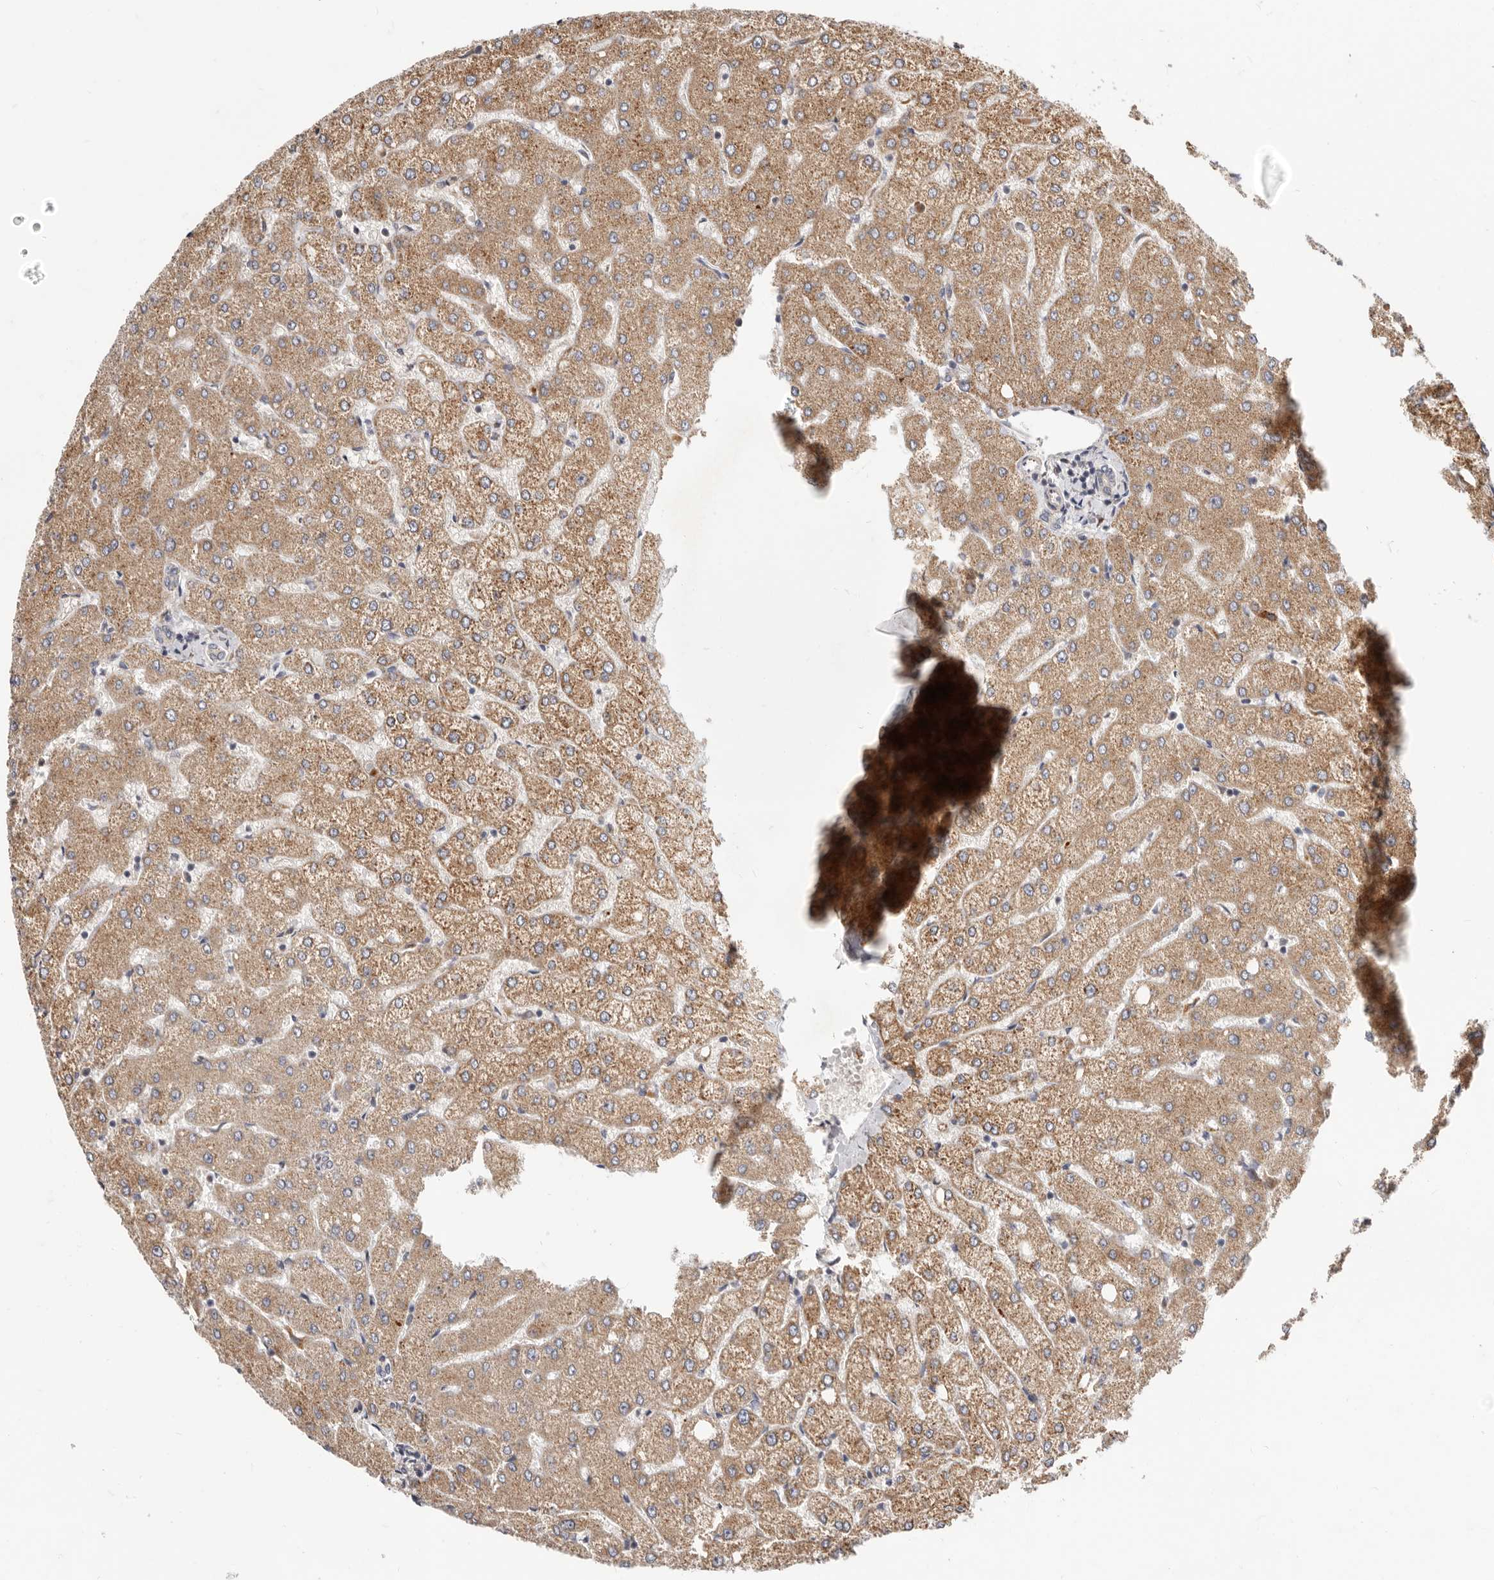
{"staining": {"intensity": "negative", "quantity": "none", "location": "none"}, "tissue": "liver", "cell_type": "Cholangiocytes", "image_type": "normal", "snomed": [{"axis": "morphology", "description": "Normal tissue, NOS"}, {"axis": "topography", "description": "Liver"}], "caption": "Protein analysis of normal liver exhibits no significant positivity in cholangiocytes.", "gene": "TOR3A", "patient": {"sex": "female", "age": 54}}